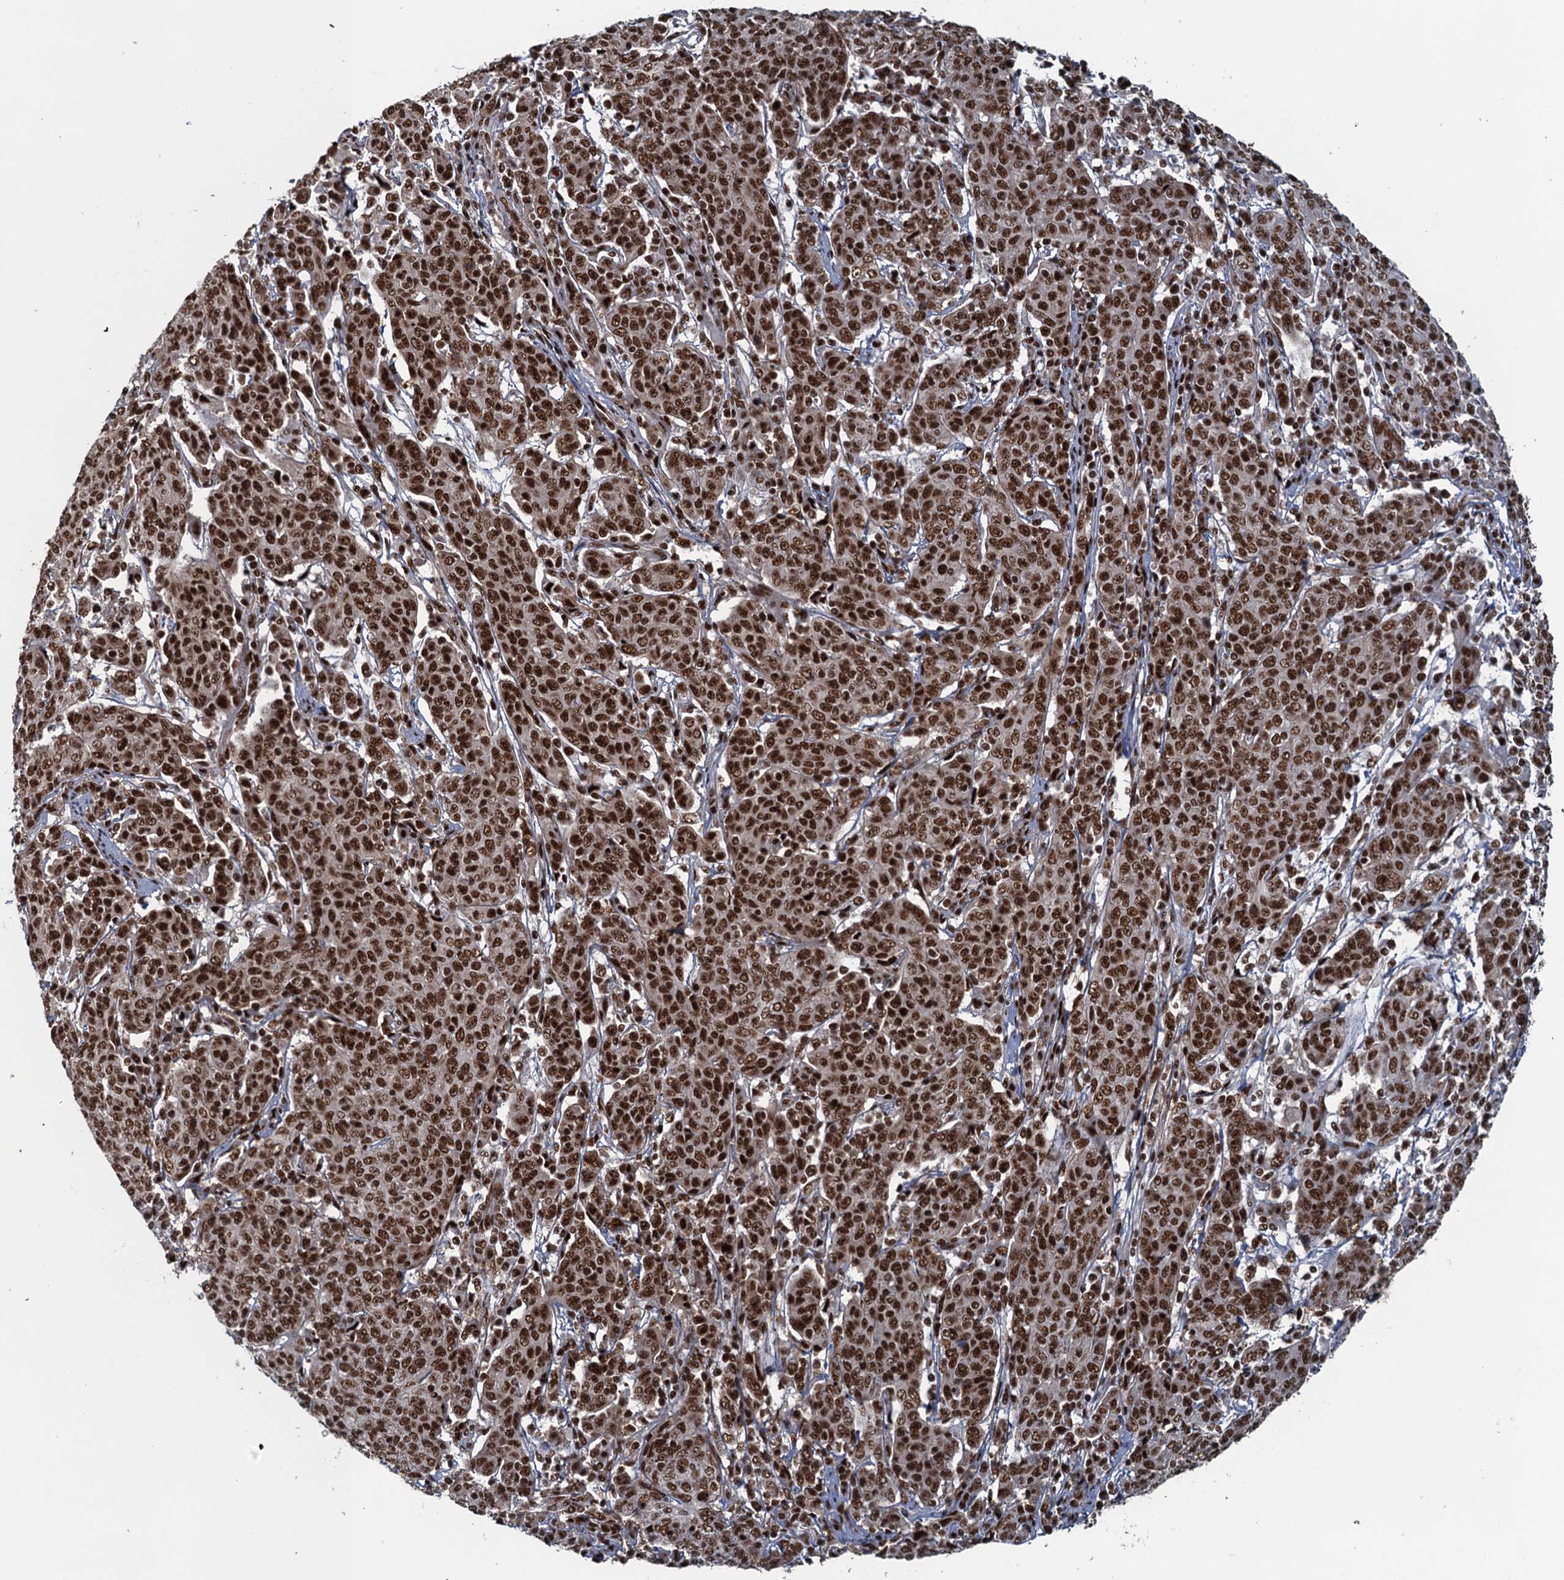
{"staining": {"intensity": "strong", "quantity": ">75%", "location": "nuclear"}, "tissue": "cervical cancer", "cell_type": "Tumor cells", "image_type": "cancer", "snomed": [{"axis": "morphology", "description": "Squamous cell carcinoma, NOS"}, {"axis": "topography", "description": "Cervix"}], "caption": "IHC (DAB) staining of squamous cell carcinoma (cervical) reveals strong nuclear protein staining in approximately >75% of tumor cells. (brown staining indicates protein expression, while blue staining denotes nuclei).", "gene": "ZC3H18", "patient": {"sex": "female", "age": 67}}